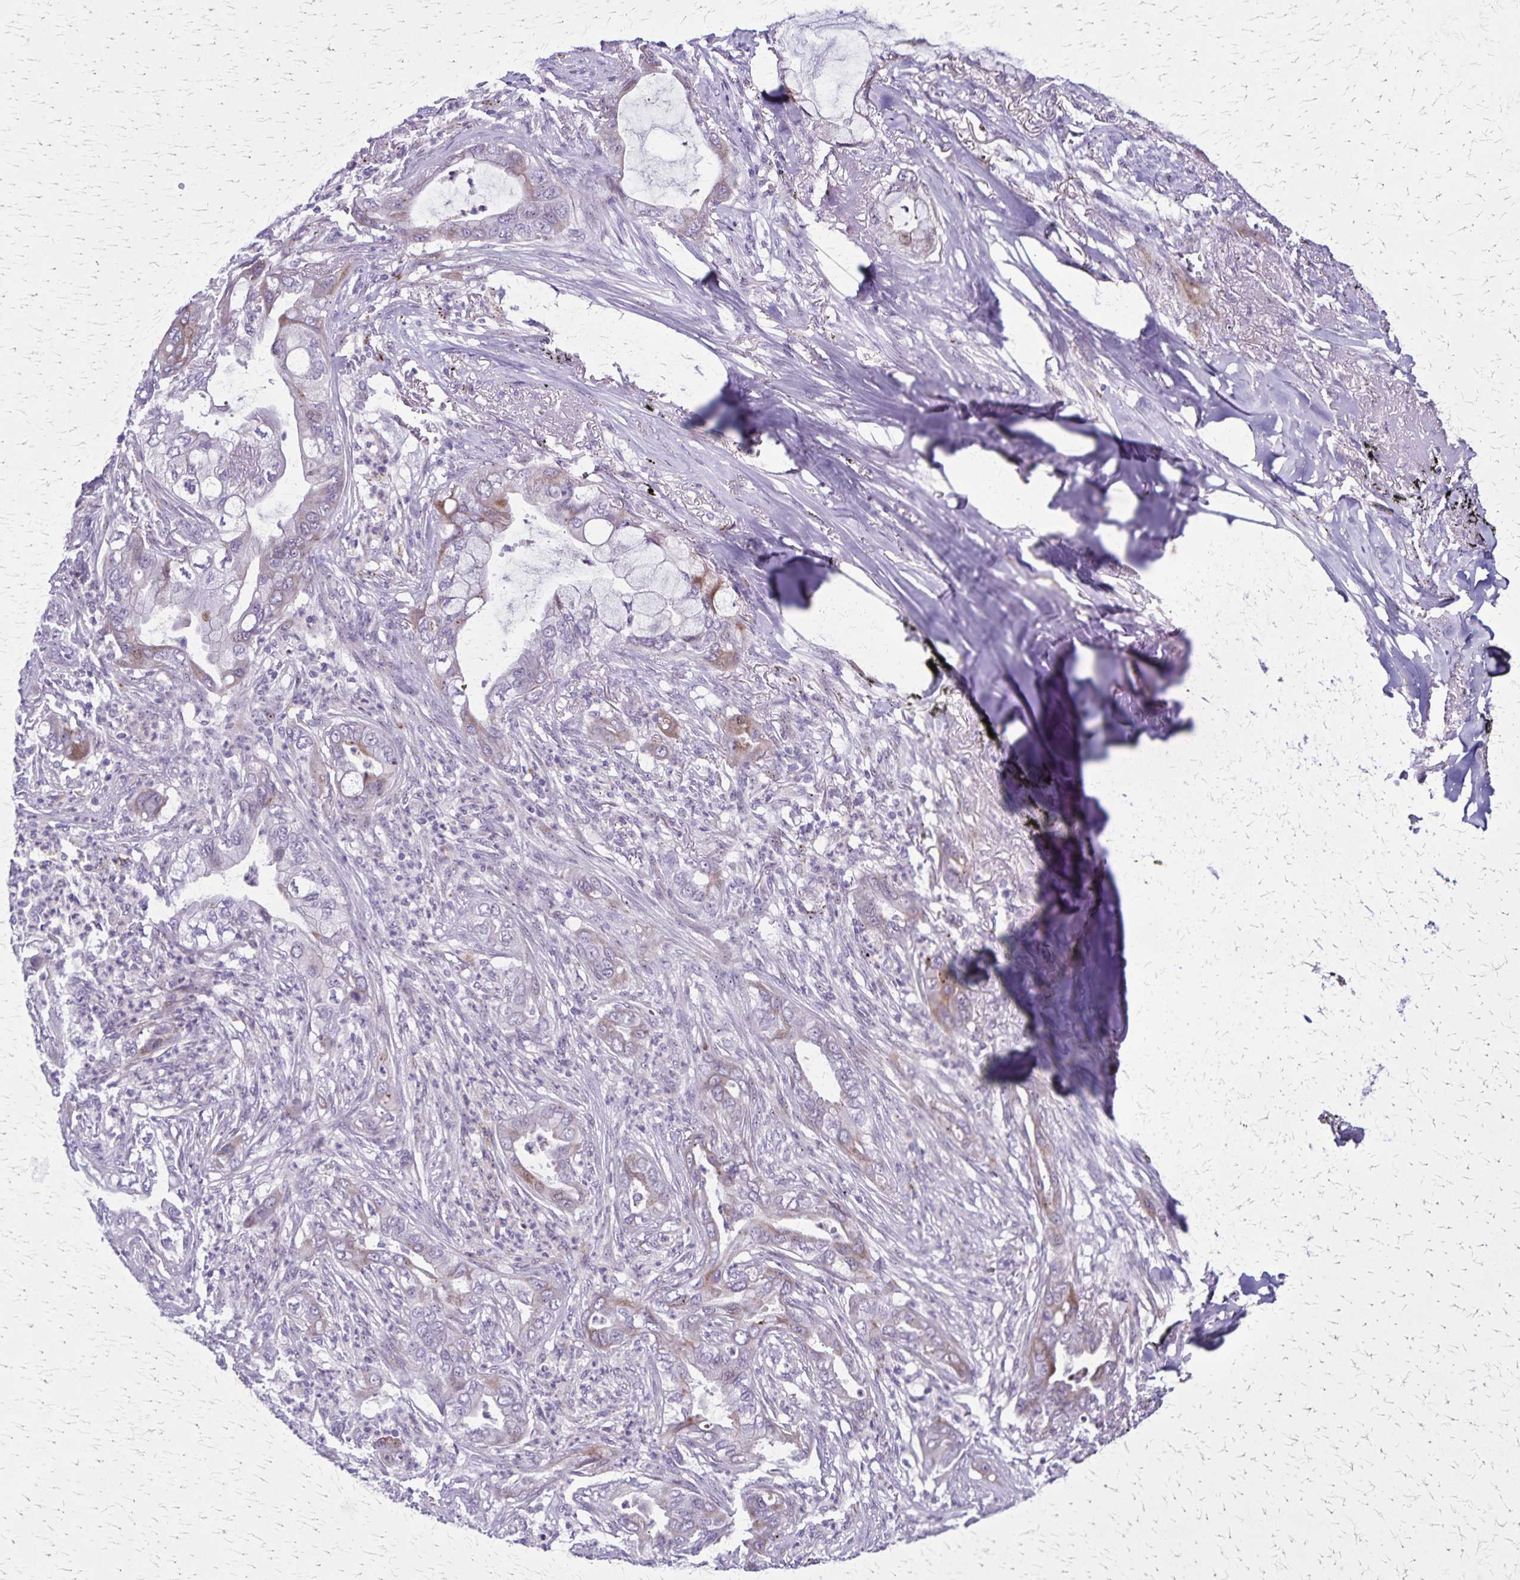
{"staining": {"intensity": "weak", "quantity": "25%-75%", "location": "cytoplasmic/membranous"}, "tissue": "lung cancer", "cell_type": "Tumor cells", "image_type": "cancer", "snomed": [{"axis": "morphology", "description": "Adenocarcinoma, NOS"}, {"axis": "topography", "description": "Lung"}], "caption": "Human adenocarcinoma (lung) stained for a protein (brown) displays weak cytoplasmic/membranous positive staining in approximately 25%-75% of tumor cells.", "gene": "OR51B5", "patient": {"sex": "male", "age": 65}}